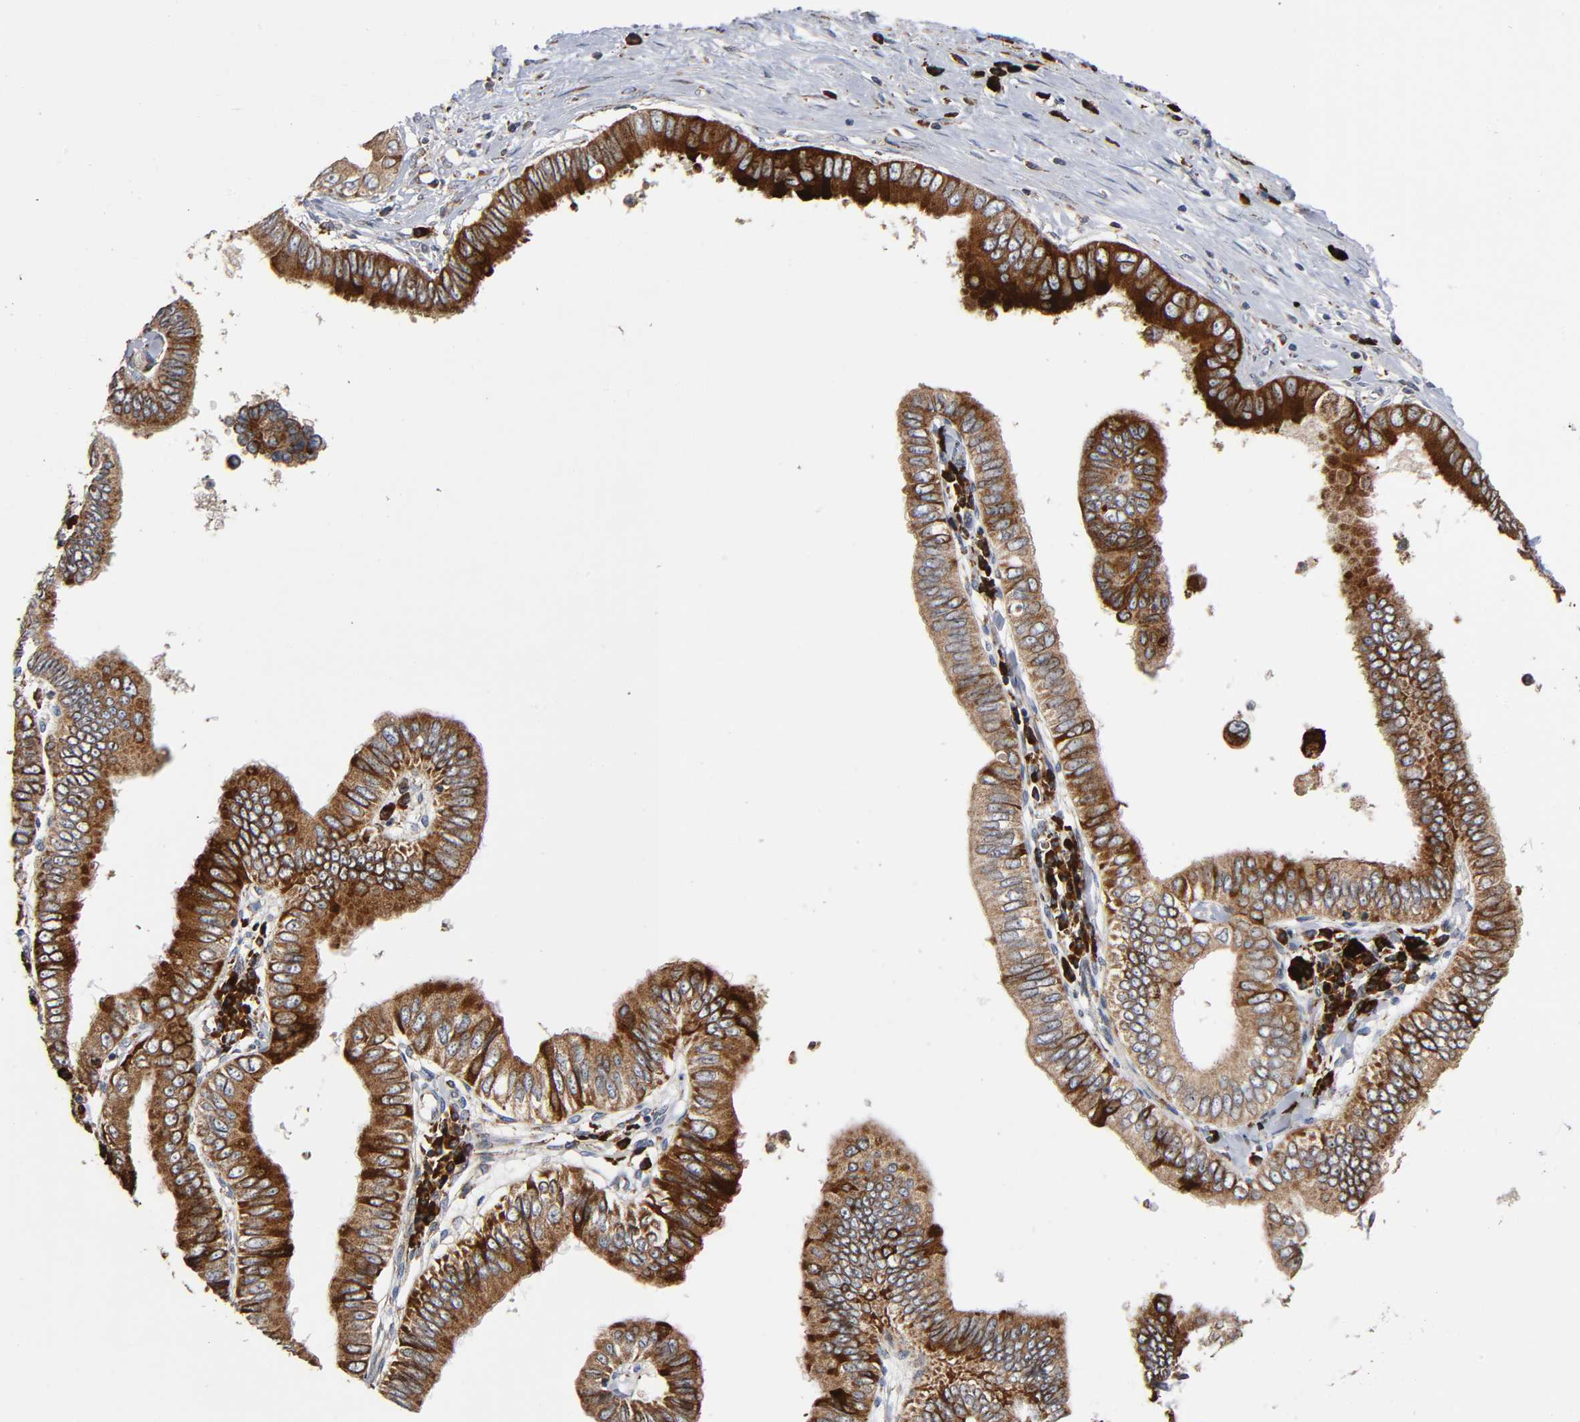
{"staining": {"intensity": "moderate", "quantity": "25%-75%", "location": "cytoplasmic/membranous"}, "tissue": "pancreatic cancer", "cell_type": "Tumor cells", "image_type": "cancer", "snomed": [{"axis": "morphology", "description": "Normal tissue, NOS"}, {"axis": "topography", "description": "Lymph node"}], "caption": "Pancreatic cancer tissue reveals moderate cytoplasmic/membranous expression in about 25%-75% of tumor cells, visualized by immunohistochemistry.", "gene": "MAP3K1", "patient": {"sex": "male", "age": 50}}